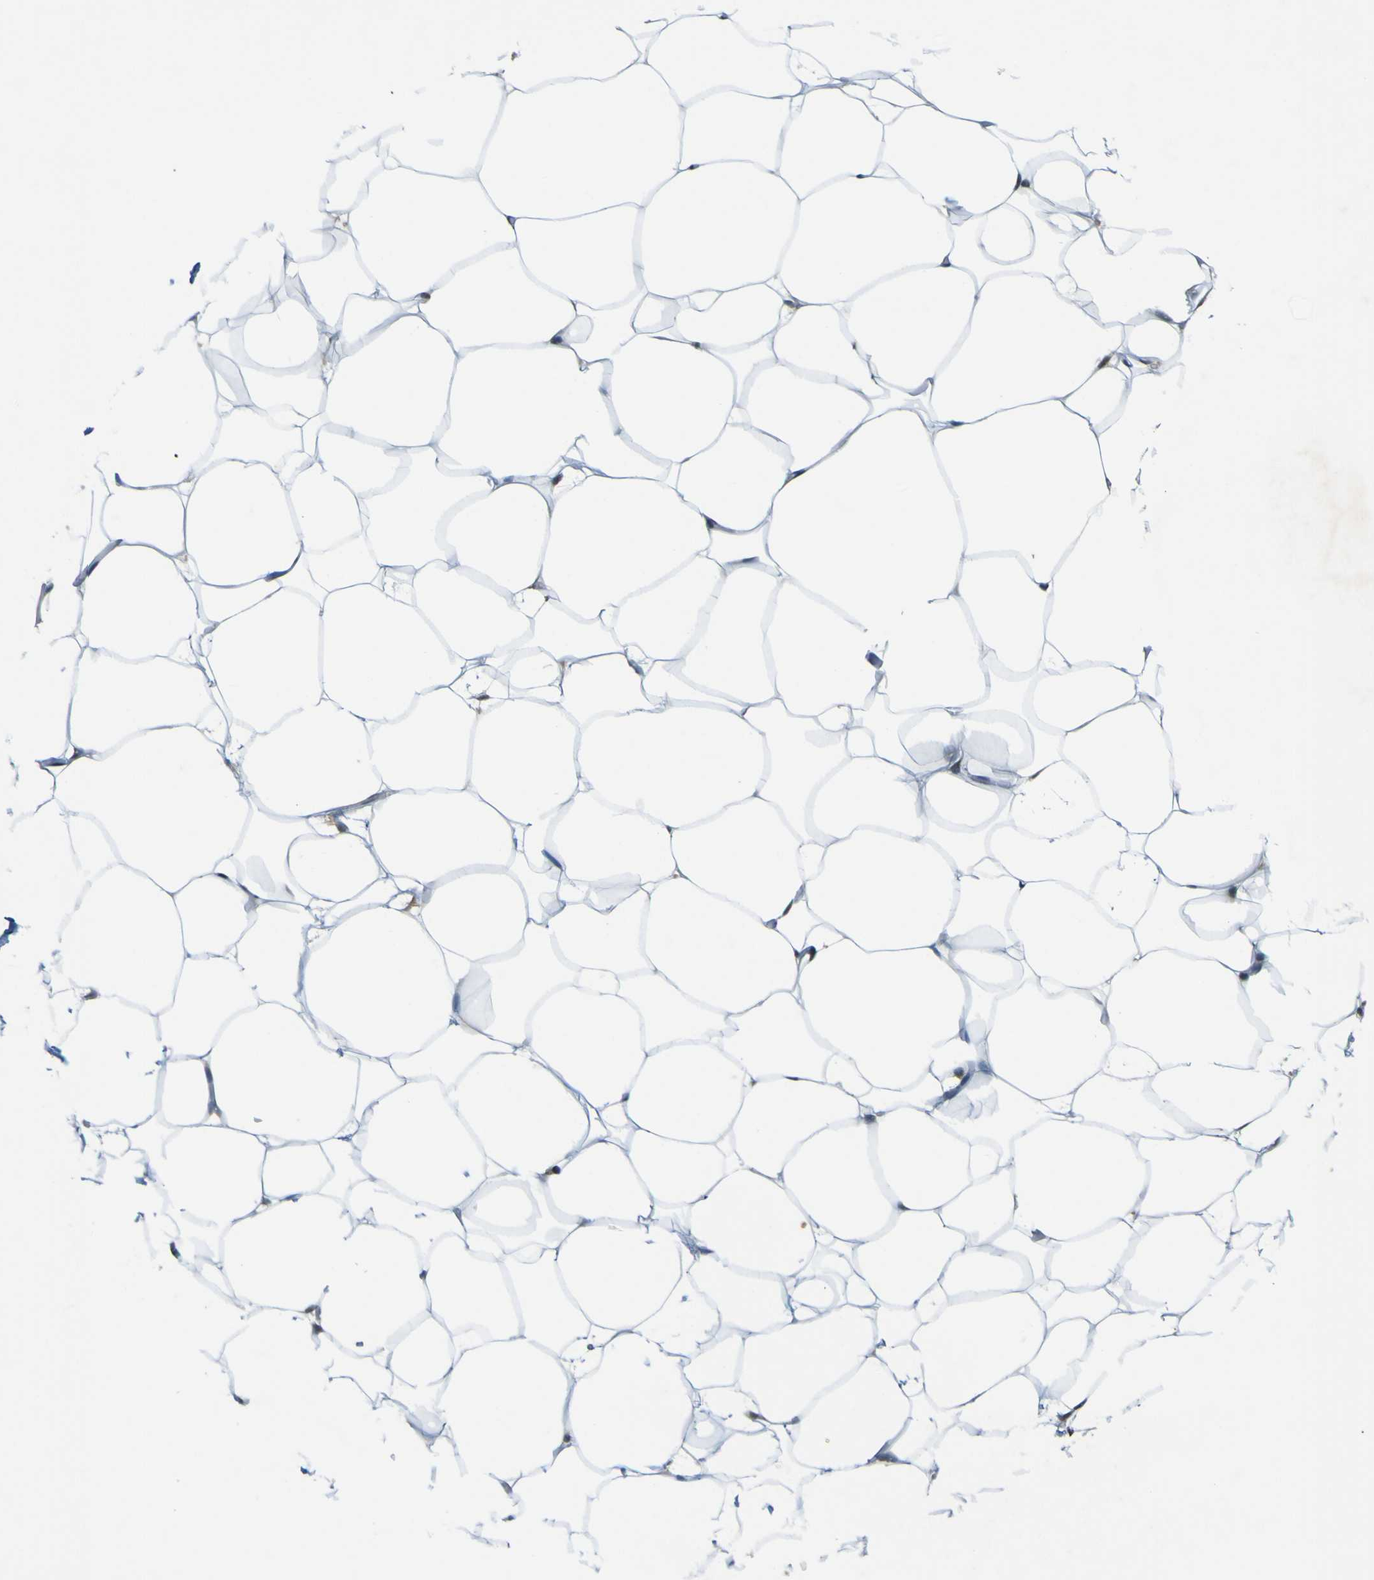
{"staining": {"intensity": "negative", "quantity": "none", "location": "none"}, "tissue": "adipose tissue", "cell_type": "Adipocytes", "image_type": "normal", "snomed": [{"axis": "morphology", "description": "Normal tissue, NOS"}, {"axis": "topography", "description": "Breast"}, {"axis": "topography", "description": "Adipose tissue"}], "caption": "There is no significant positivity in adipocytes of adipose tissue. Nuclei are stained in blue.", "gene": "IGF2R", "patient": {"sex": "female", "age": 25}}